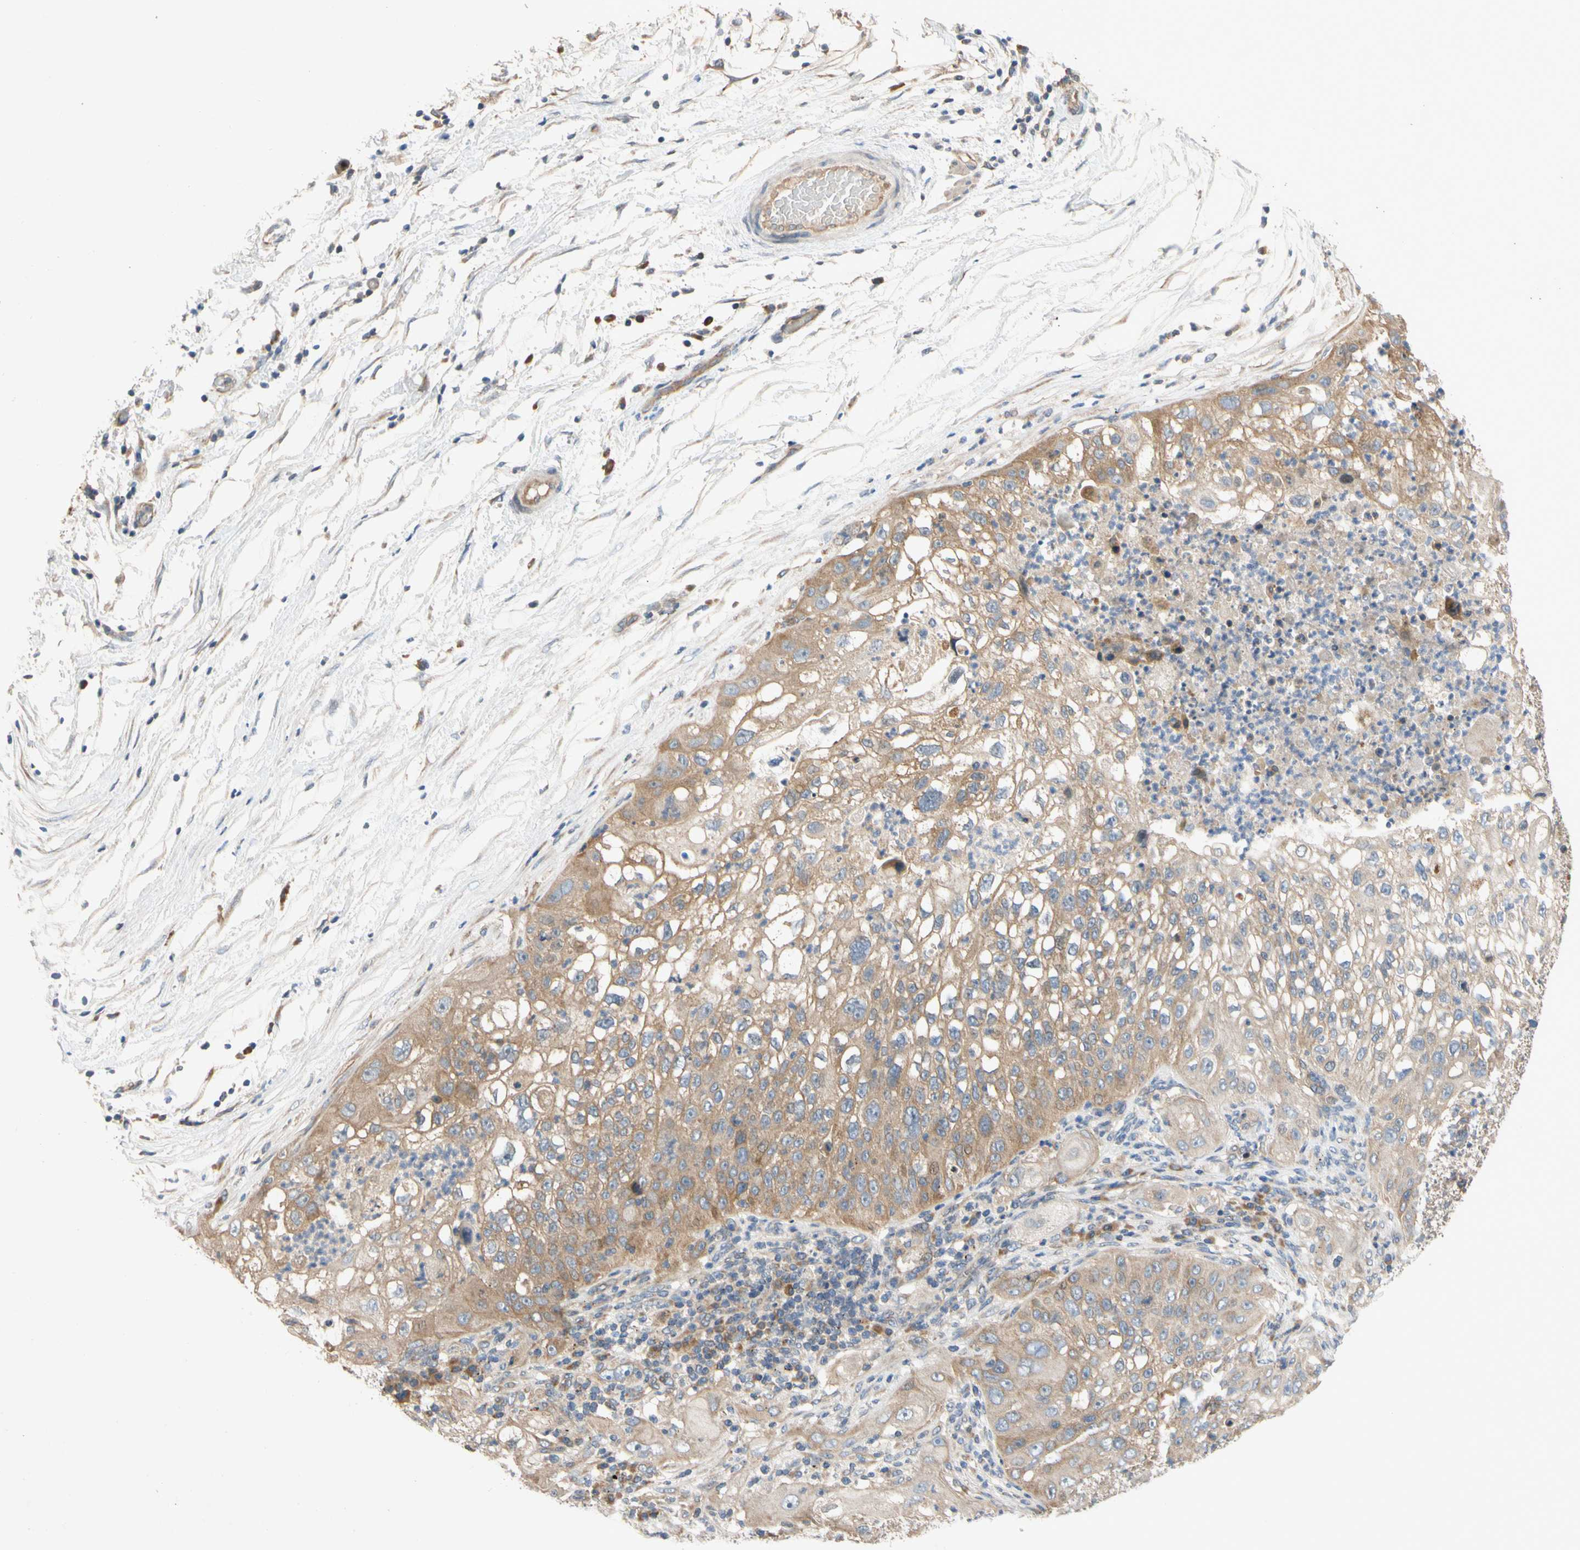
{"staining": {"intensity": "moderate", "quantity": ">75%", "location": "cytoplasmic/membranous"}, "tissue": "lung cancer", "cell_type": "Tumor cells", "image_type": "cancer", "snomed": [{"axis": "morphology", "description": "Inflammation, NOS"}, {"axis": "morphology", "description": "Squamous cell carcinoma, NOS"}, {"axis": "topography", "description": "Lymph node"}, {"axis": "topography", "description": "Soft tissue"}, {"axis": "topography", "description": "Lung"}], "caption": "A photomicrograph of lung squamous cell carcinoma stained for a protein shows moderate cytoplasmic/membranous brown staining in tumor cells. (DAB IHC with brightfield microscopy, high magnification).", "gene": "MBTPS2", "patient": {"sex": "male", "age": 66}}